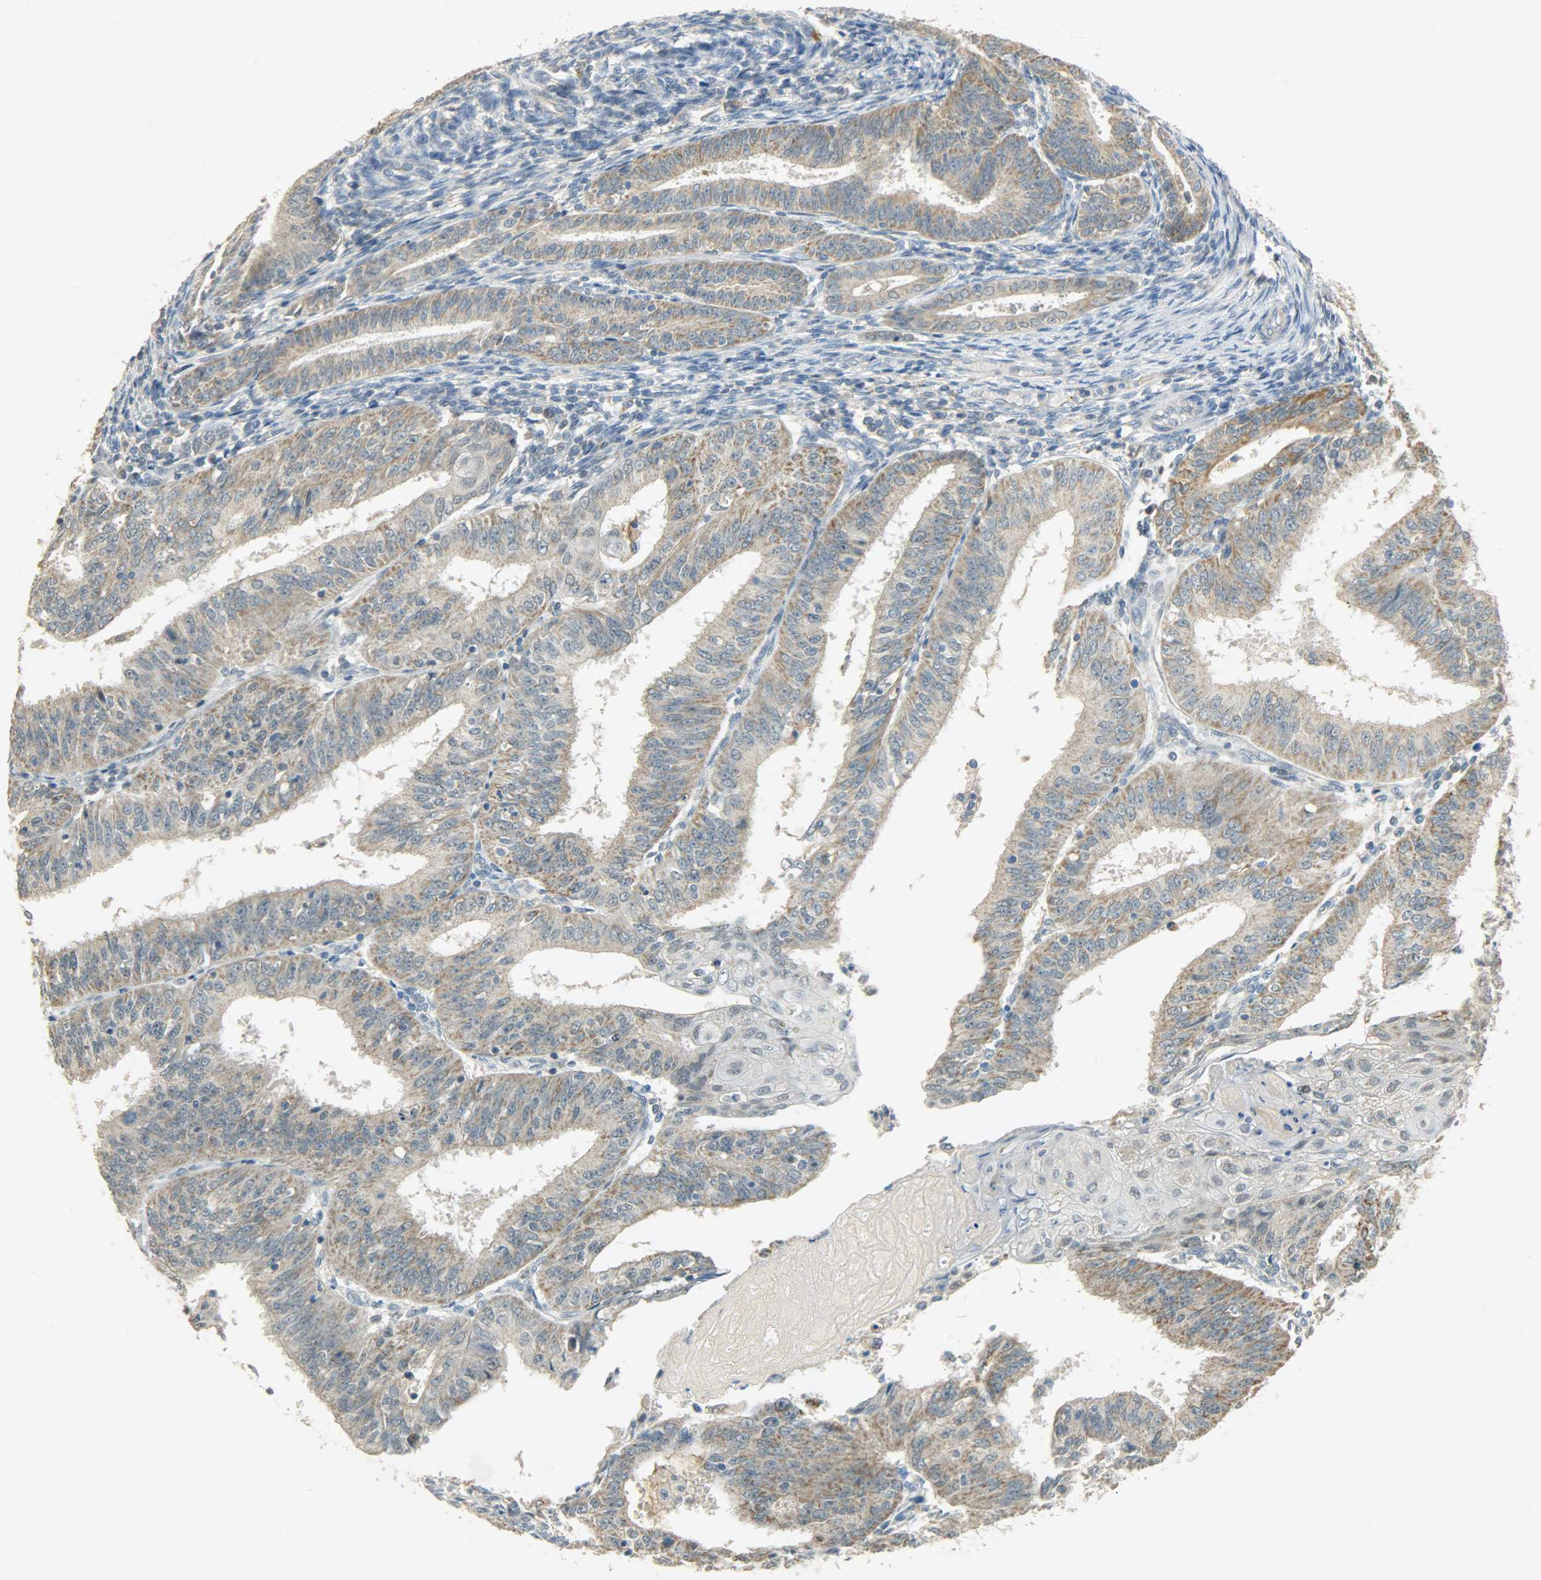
{"staining": {"intensity": "moderate", "quantity": ">75%", "location": "cytoplasmic/membranous"}, "tissue": "endometrial cancer", "cell_type": "Tumor cells", "image_type": "cancer", "snomed": [{"axis": "morphology", "description": "Adenocarcinoma, NOS"}, {"axis": "topography", "description": "Endometrium"}], "caption": "Tumor cells exhibit medium levels of moderate cytoplasmic/membranous staining in about >75% of cells in adenocarcinoma (endometrial). The staining was performed using DAB, with brown indicating positive protein expression. Nuclei are stained blue with hematoxylin.", "gene": "HDHD5", "patient": {"sex": "female", "age": 42}}